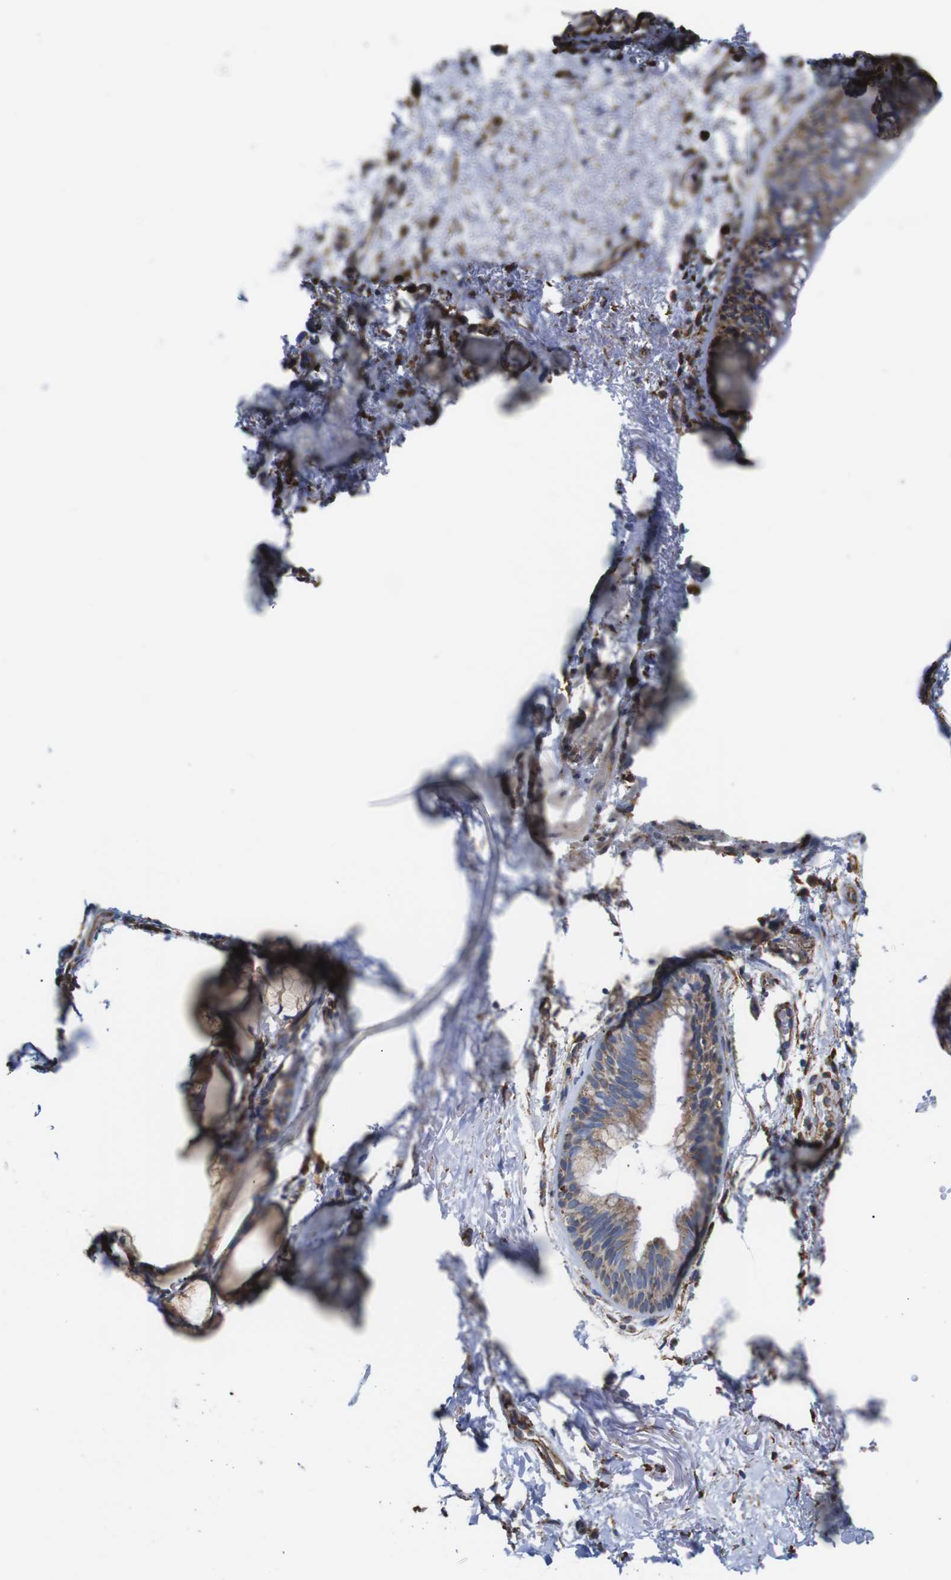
{"staining": {"intensity": "moderate", "quantity": ">75%", "location": "cytoplasmic/membranous"}, "tissue": "adipose tissue", "cell_type": "Adipocytes", "image_type": "normal", "snomed": [{"axis": "morphology", "description": "Normal tissue, NOS"}, {"axis": "topography", "description": "Cartilage tissue"}, {"axis": "topography", "description": "Bronchus"}], "caption": "Adipose tissue stained for a protein (brown) shows moderate cytoplasmic/membranous positive expression in approximately >75% of adipocytes.", "gene": "PPIB", "patient": {"sex": "female", "age": 73}}